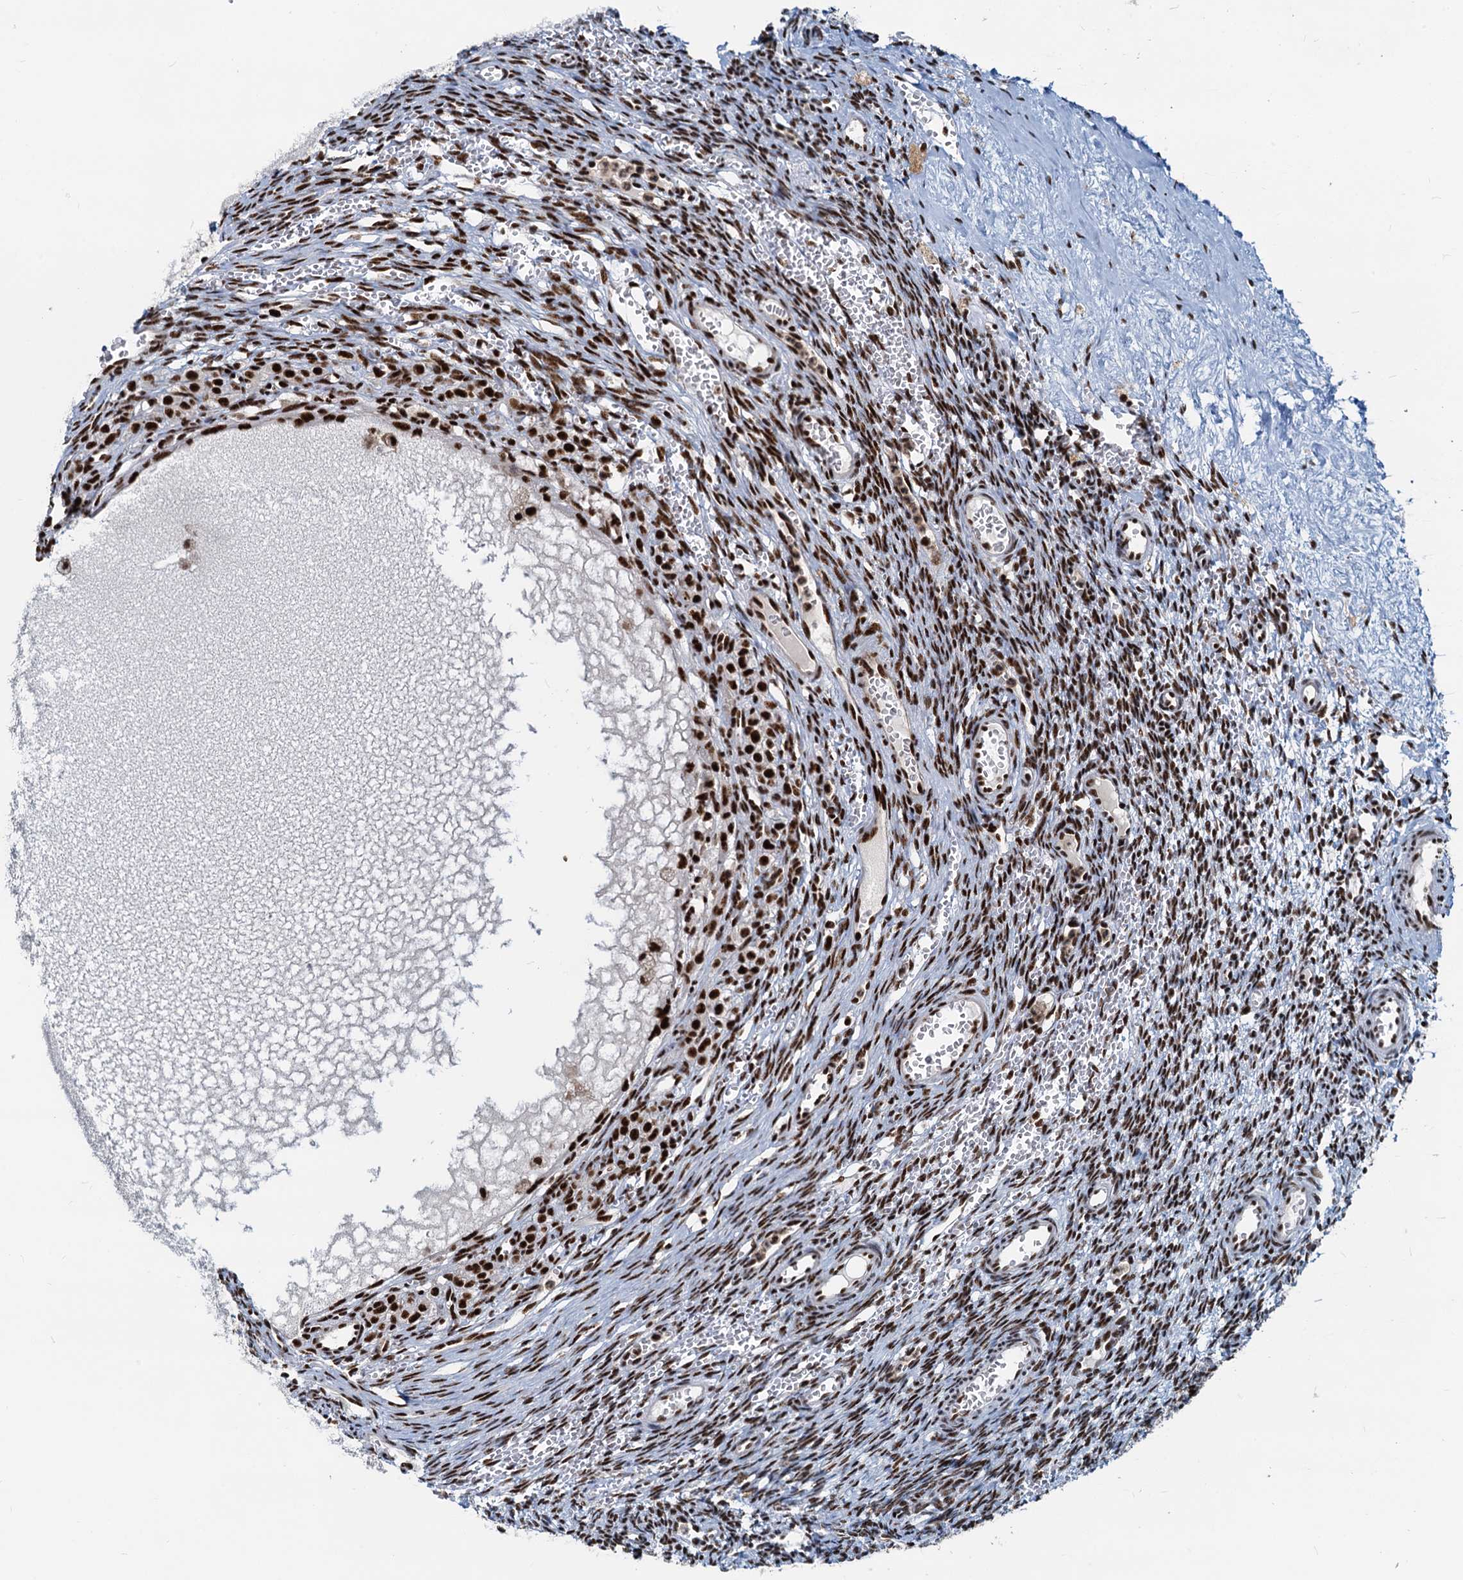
{"staining": {"intensity": "moderate", "quantity": ">75%", "location": "nuclear"}, "tissue": "ovary", "cell_type": "Ovarian stroma cells", "image_type": "normal", "snomed": [{"axis": "morphology", "description": "Normal tissue, NOS"}, {"axis": "topography", "description": "Ovary"}], "caption": "Moderate nuclear staining for a protein is identified in approximately >75% of ovarian stroma cells of normal ovary using immunohistochemistry.", "gene": "RBM26", "patient": {"sex": "female", "age": 39}}